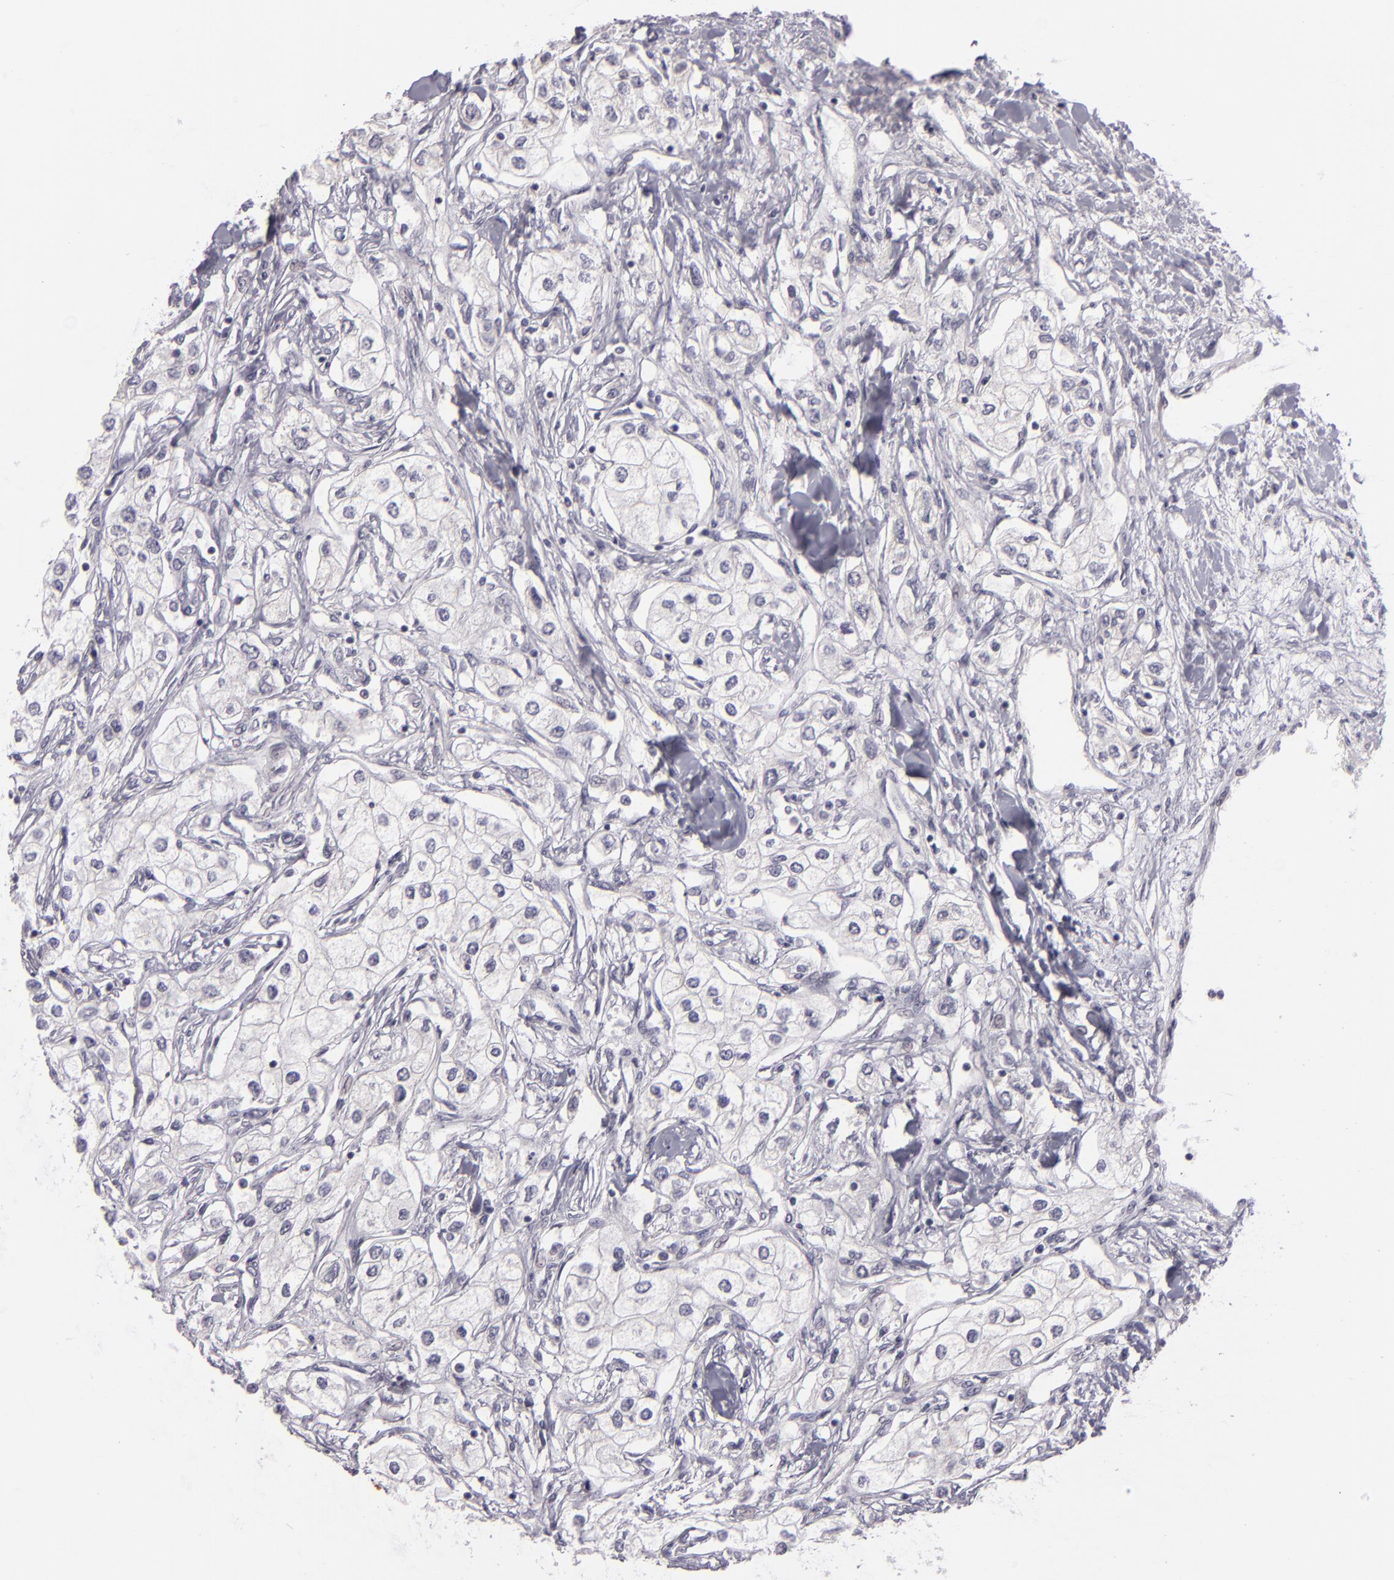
{"staining": {"intensity": "negative", "quantity": "none", "location": "none"}, "tissue": "renal cancer", "cell_type": "Tumor cells", "image_type": "cancer", "snomed": [{"axis": "morphology", "description": "Adenocarcinoma, NOS"}, {"axis": "topography", "description": "Kidney"}], "caption": "Immunohistochemical staining of human renal cancer displays no significant positivity in tumor cells.", "gene": "EGFL6", "patient": {"sex": "male", "age": 57}}